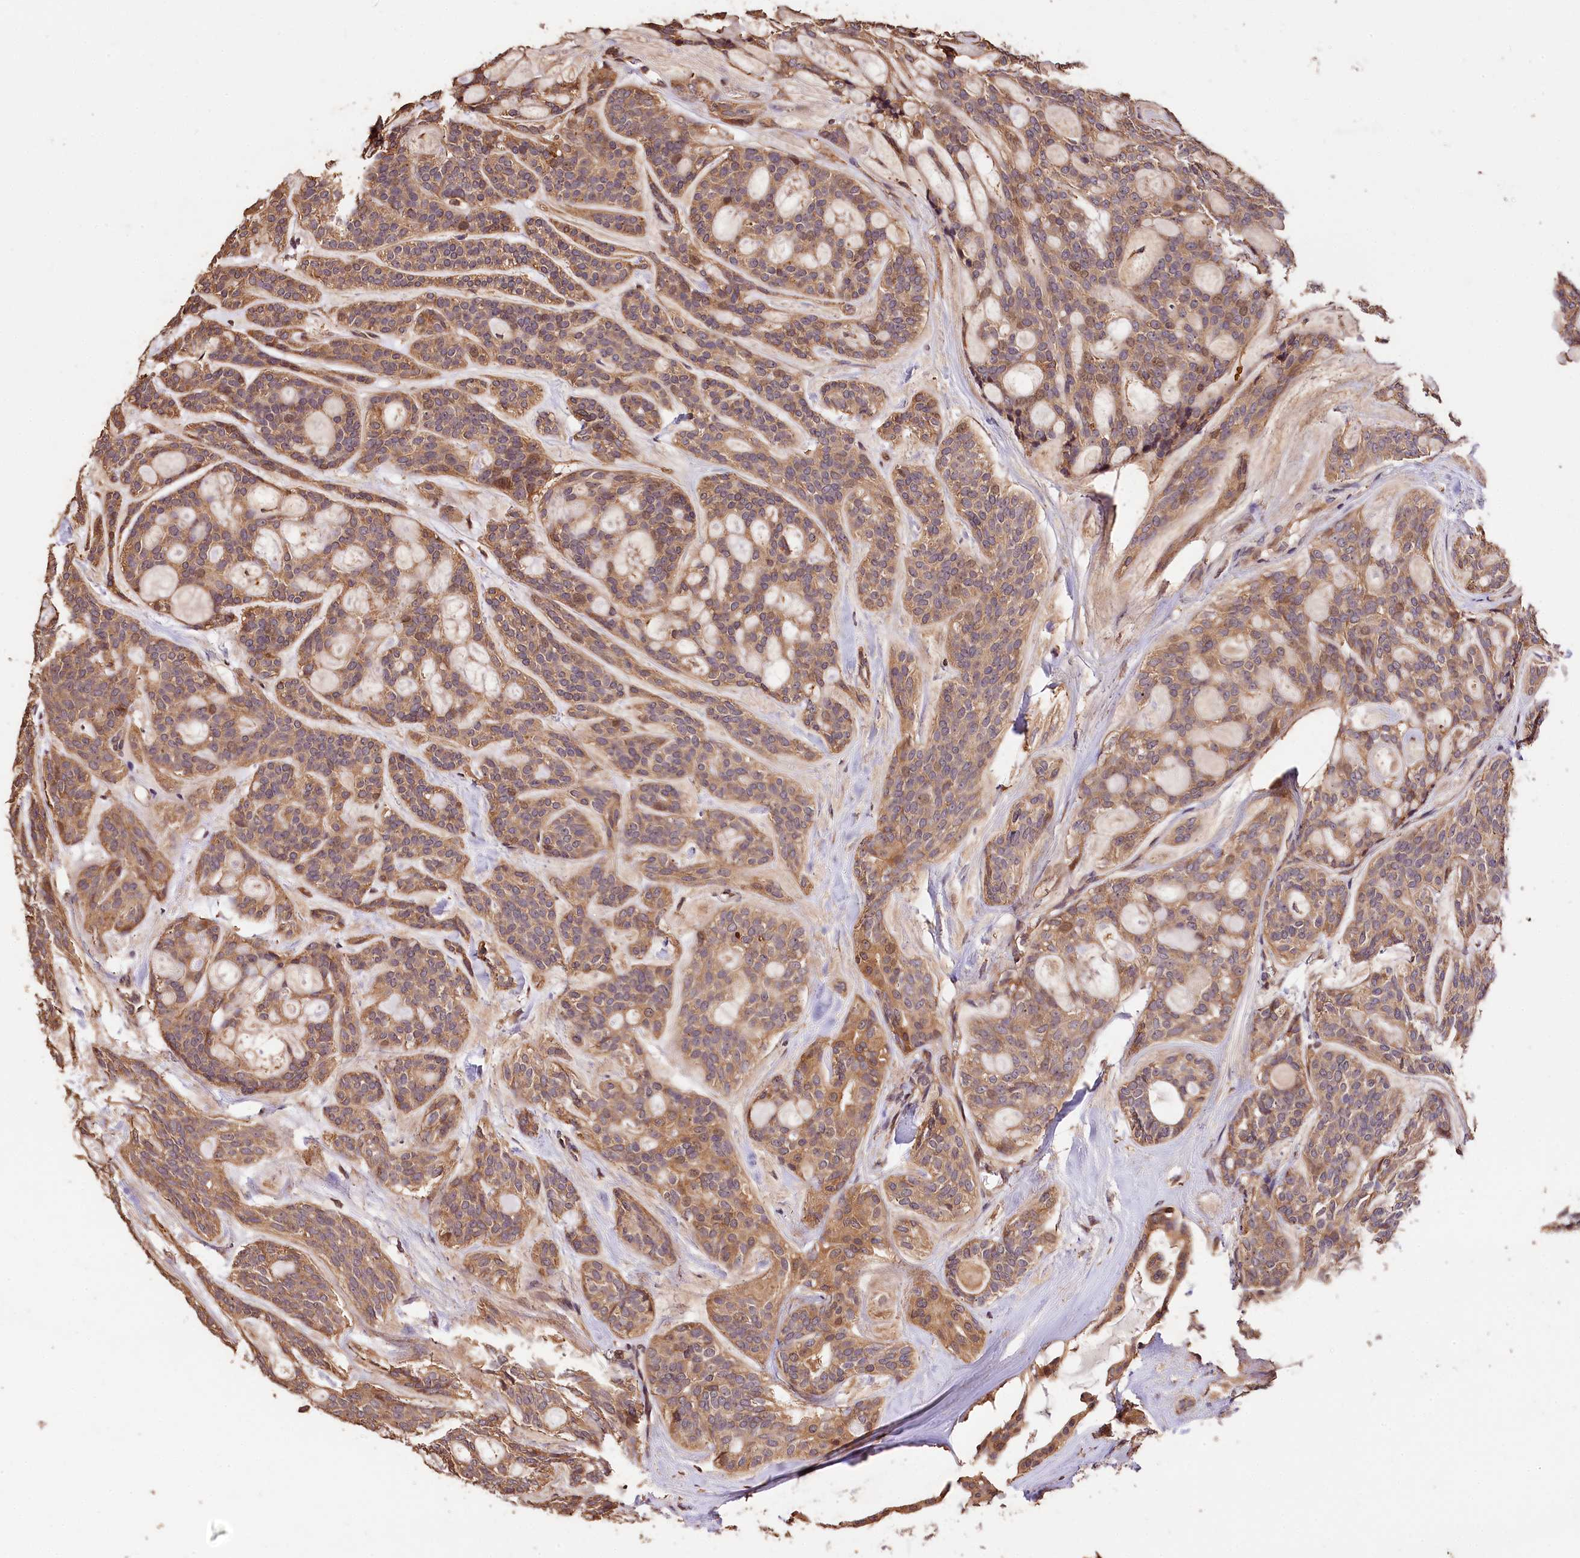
{"staining": {"intensity": "weak", "quantity": "25%-75%", "location": "cytoplasmic/membranous"}, "tissue": "head and neck cancer", "cell_type": "Tumor cells", "image_type": "cancer", "snomed": [{"axis": "morphology", "description": "Adenocarcinoma, NOS"}, {"axis": "topography", "description": "Head-Neck"}], "caption": "Immunohistochemistry photomicrograph of head and neck adenocarcinoma stained for a protein (brown), which demonstrates low levels of weak cytoplasmic/membranous expression in about 25%-75% of tumor cells.", "gene": "KPTN", "patient": {"sex": "male", "age": 66}}